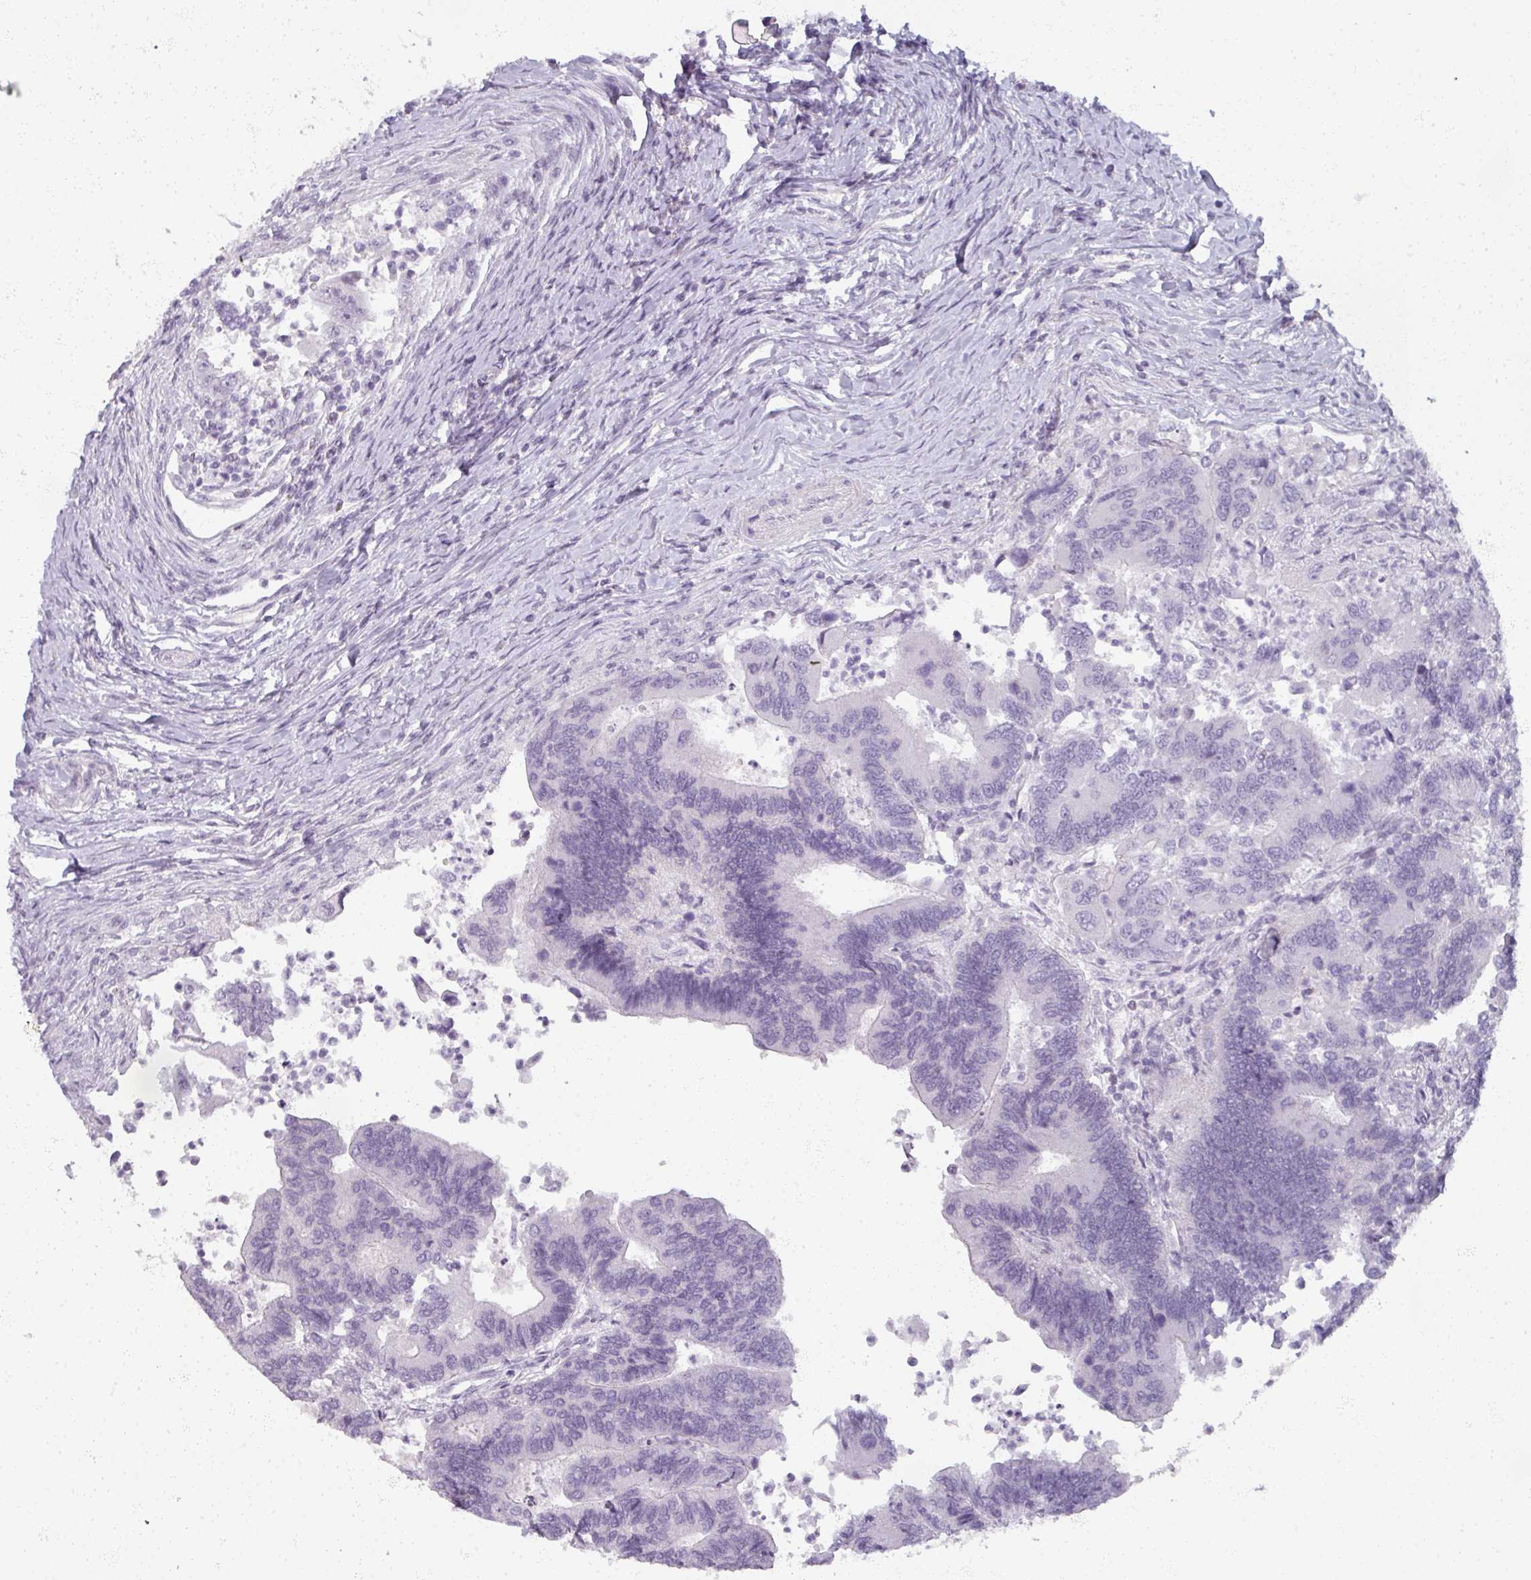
{"staining": {"intensity": "negative", "quantity": "none", "location": "none"}, "tissue": "colorectal cancer", "cell_type": "Tumor cells", "image_type": "cancer", "snomed": [{"axis": "morphology", "description": "Adenocarcinoma, NOS"}, {"axis": "topography", "description": "Colon"}], "caption": "Immunohistochemistry image of neoplastic tissue: colorectal cancer (adenocarcinoma) stained with DAB demonstrates no significant protein expression in tumor cells.", "gene": "RFPL2", "patient": {"sex": "female", "age": 67}}